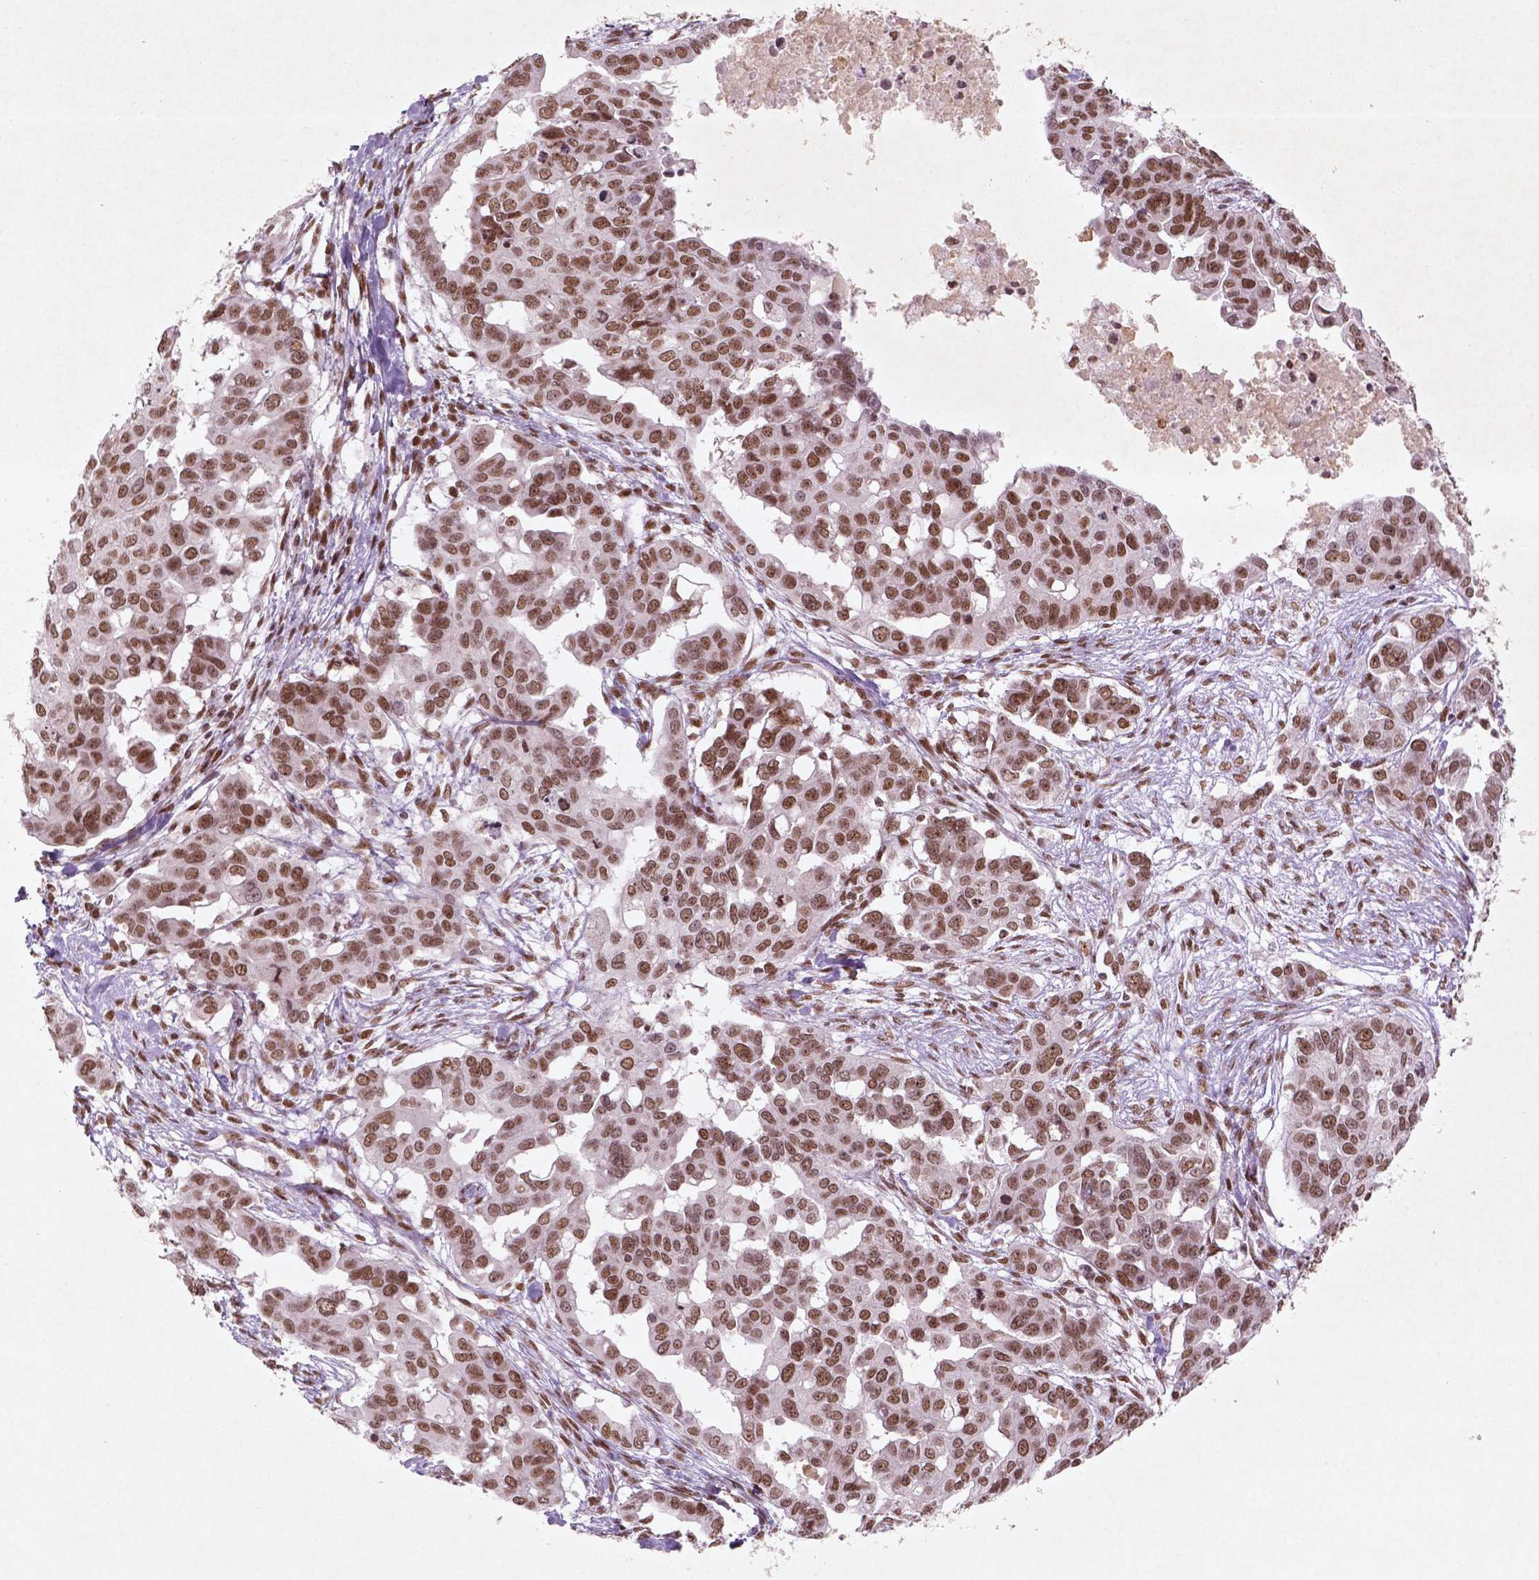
{"staining": {"intensity": "moderate", "quantity": ">75%", "location": "nuclear"}, "tissue": "ovarian cancer", "cell_type": "Tumor cells", "image_type": "cancer", "snomed": [{"axis": "morphology", "description": "Carcinoma, endometroid"}, {"axis": "topography", "description": "Ovary"}], "caption": "Immunohistochemical staining of human ovarian cancer reveals moderate nuclear protein expression in approximately >75% of tumor cells.", "gene": "HMG20B", "patient": {"sex": "female", "age": 78}}